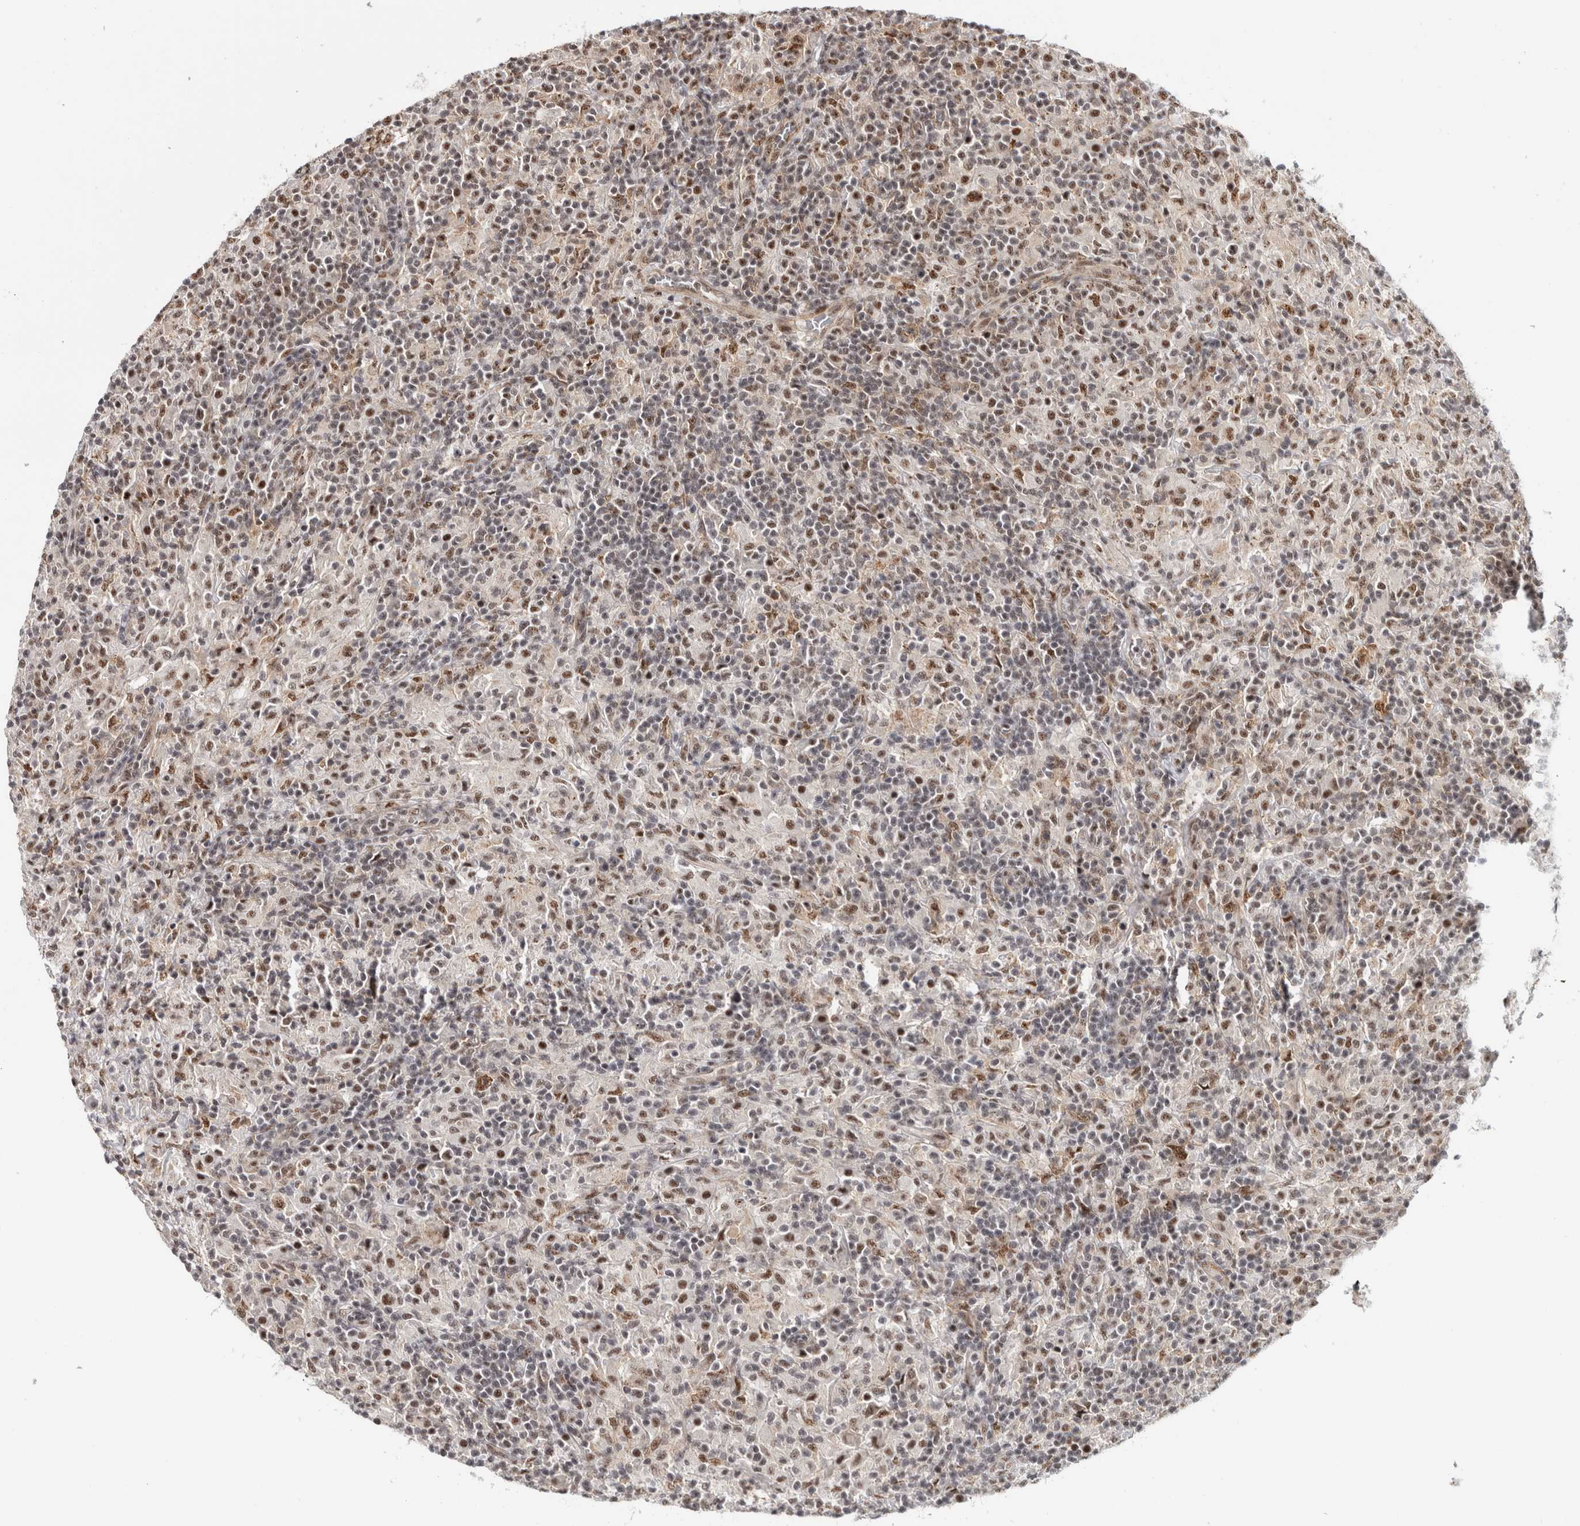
{"staining": {"intensity": "moderate", "quantity": ">75%", "location": "nuclear"}, "tissue": "lymphoma", "cell_type": "Tumor cells", "image_type": "cancer", "snomed": [{"axis": "morphology", "description": "Hodgkin's disease, NOS"}, {"axis": "topography", "description": "Lymph node"}], "caption": "IHC (DAB (3,3'-diaminobenzidine)) staining of lymphoma demonstrates moderate nuclear protein staining in about >75% of tumor cells. The staining is performed using DAB brown chromogen to label protein expression. The nuclei are counter-stained blue using hematoxylin.", "gene": "MKNK1", "patient": {"sex": "male", "age": 70}}